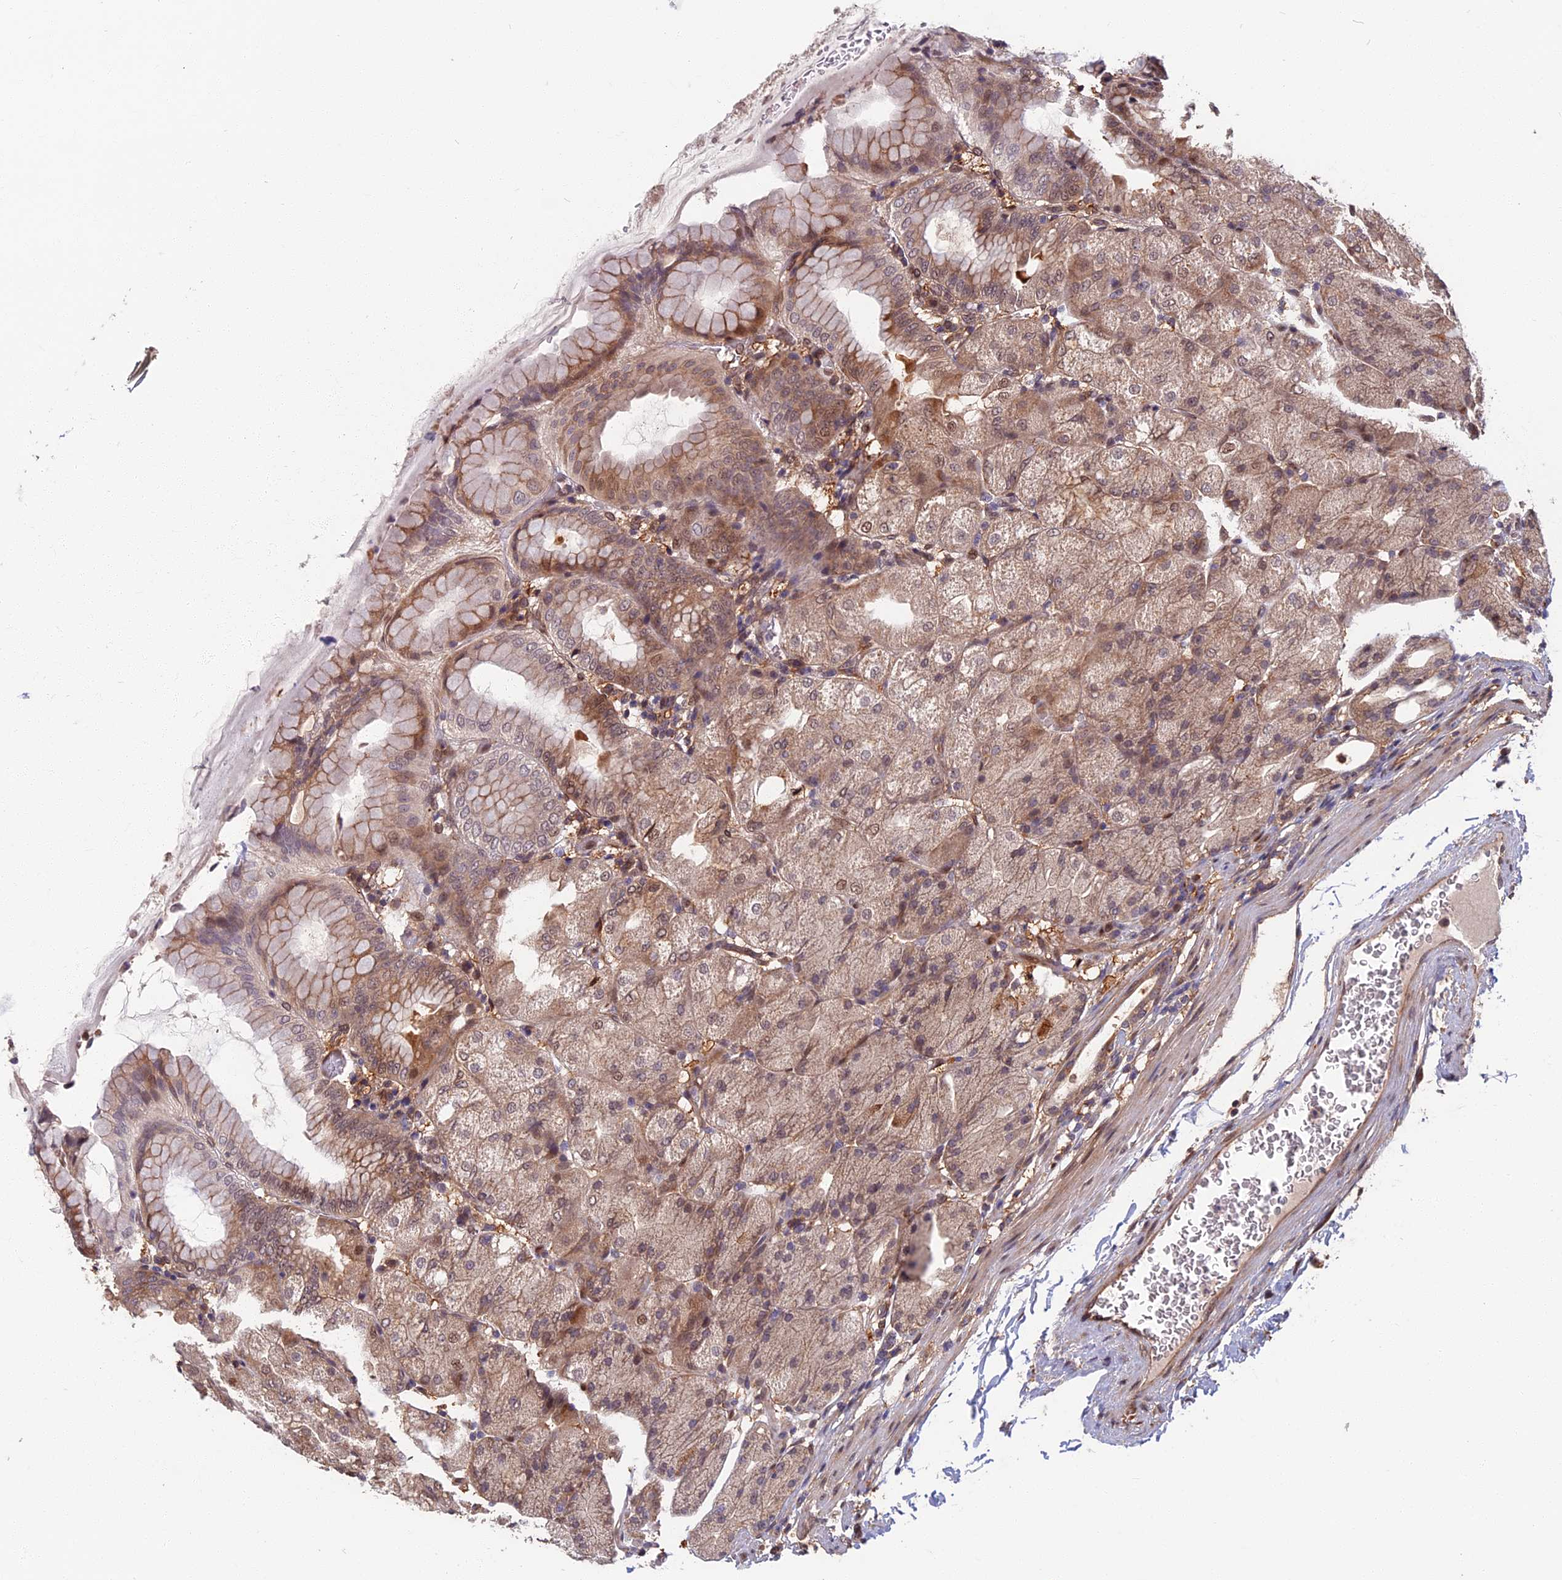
{"staining": {"intensity": "moderate", "quantity": ">75%", "location": "cytoplasmic/membranous,nuclear"}, "tissue": "stomach", "cell_type": "Glandular cells", "image_type": "normal", "snomed": [{"axis": "morphology", "description": "Normal tissue, NOS"}, {"axis": "topography", "description": "Stomach, upper"}, {"axis": "topography", "description": "Stomach, lower"}], "caption": "This histopathology image reveals immunohistochemistry staining of benign stomach, with medium moderate cytoplasmic/membranous,nuclear positivity in about >75% of glandular cells.", "gene": "SPG11", "patient": {"sex": "male", "age": 62}}